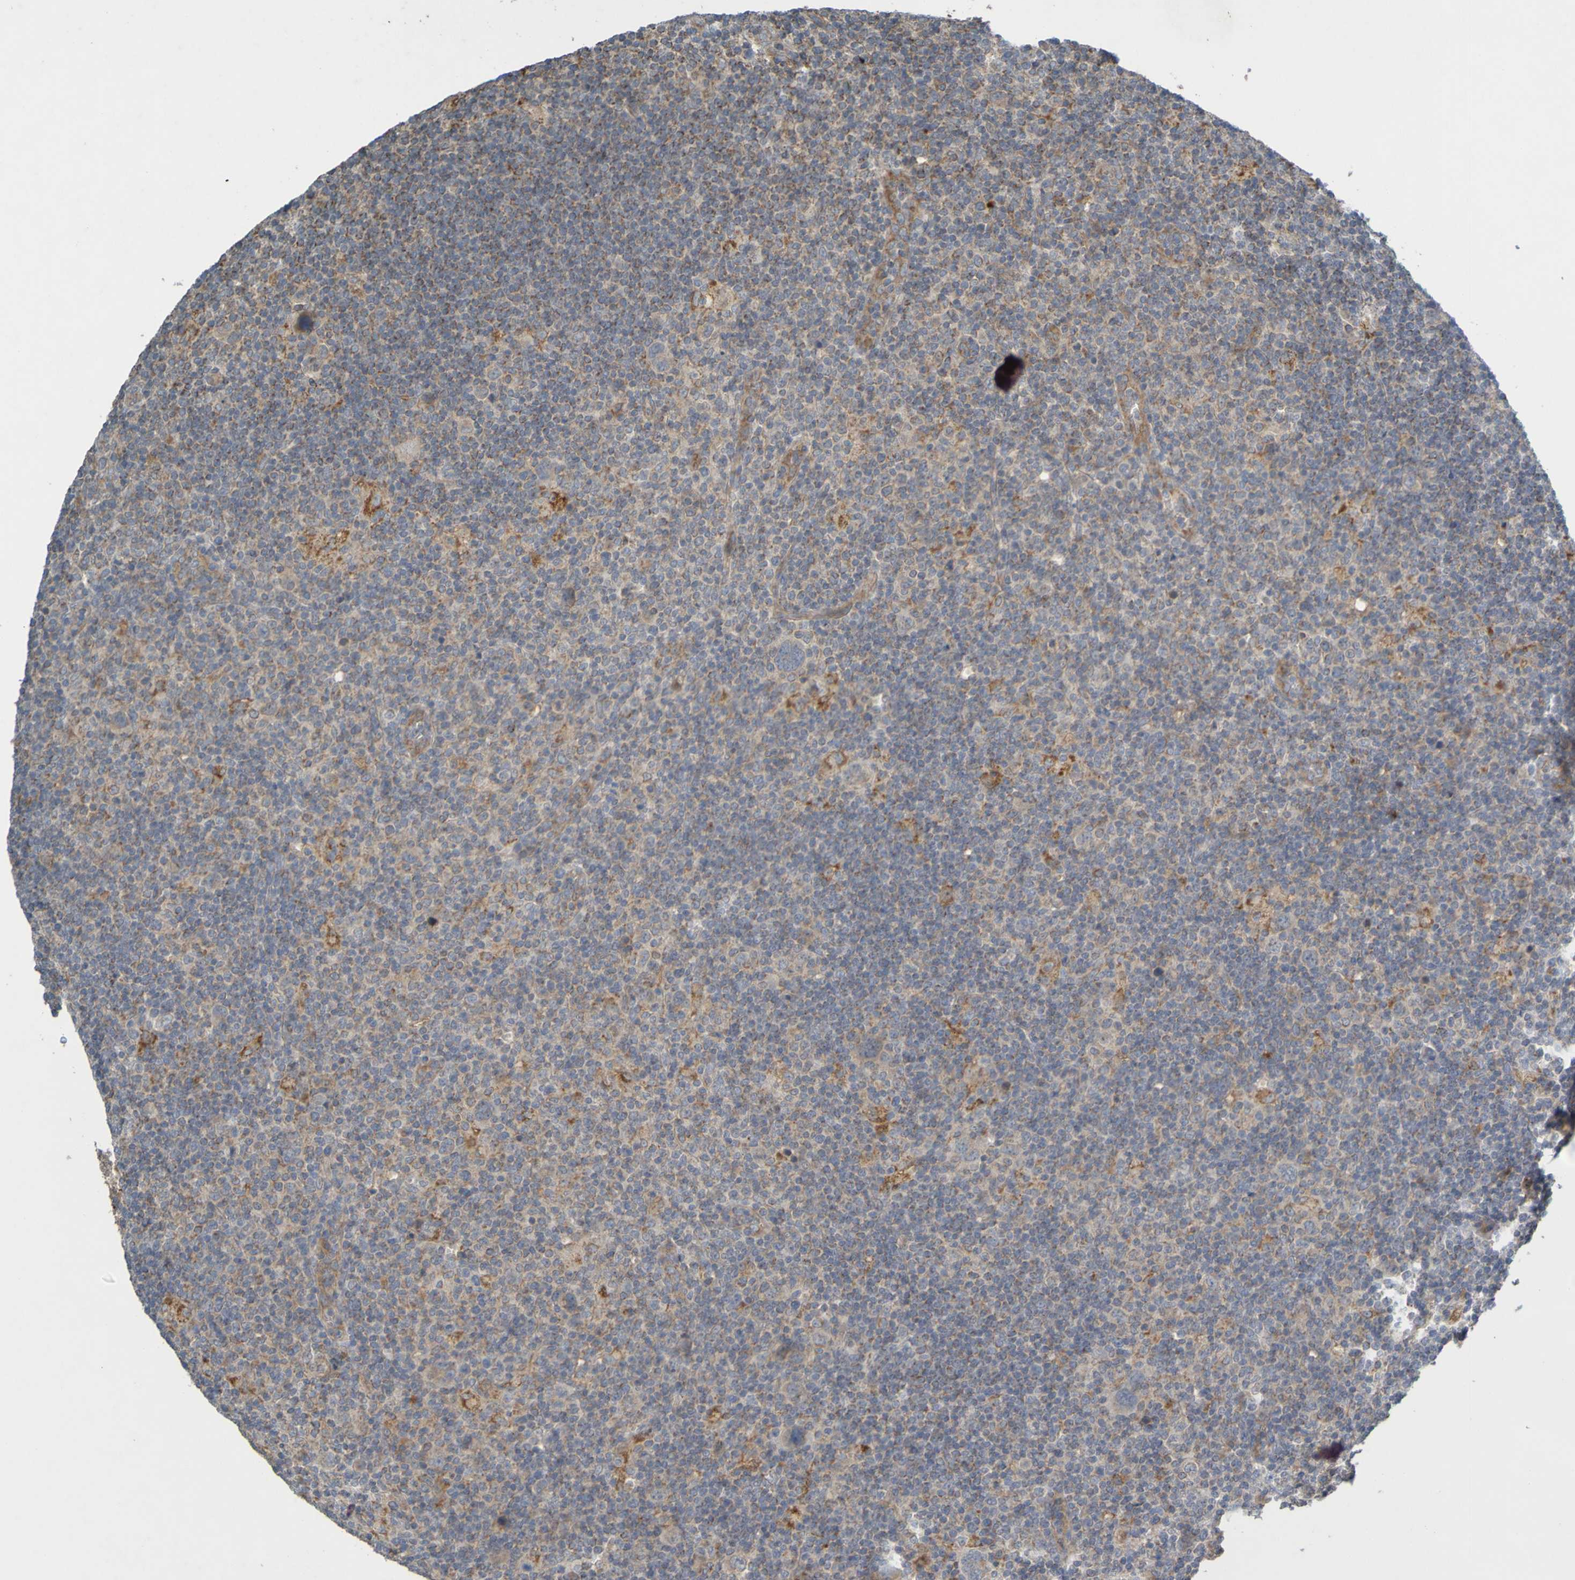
{"staining": {"intensity": "weak", "quantity": ">75%", "location": "cytoplasmic/membranous"}, "tissue": "lymphoma", "cell_type": "Tumor cells", "image_type": "cancer", "snomed": [{"axis": "morphology", "description": "Hodgkin's disease, NOS"}, {"axis": "topography", "description": "Lymph node"}], "caption": "Immunohistochemistry (IHC) of human Hodgkin's disease reveals low levels of weak cytoplasmic/membranous positivity in about >75% of tumor cells. (DAB (3,3'-diaminobenzidine) IHC, brown staining for protein, blue staining for nuclei).", "gene": "B3GAT2", "patient": {"sex": "female", "age": 57}}